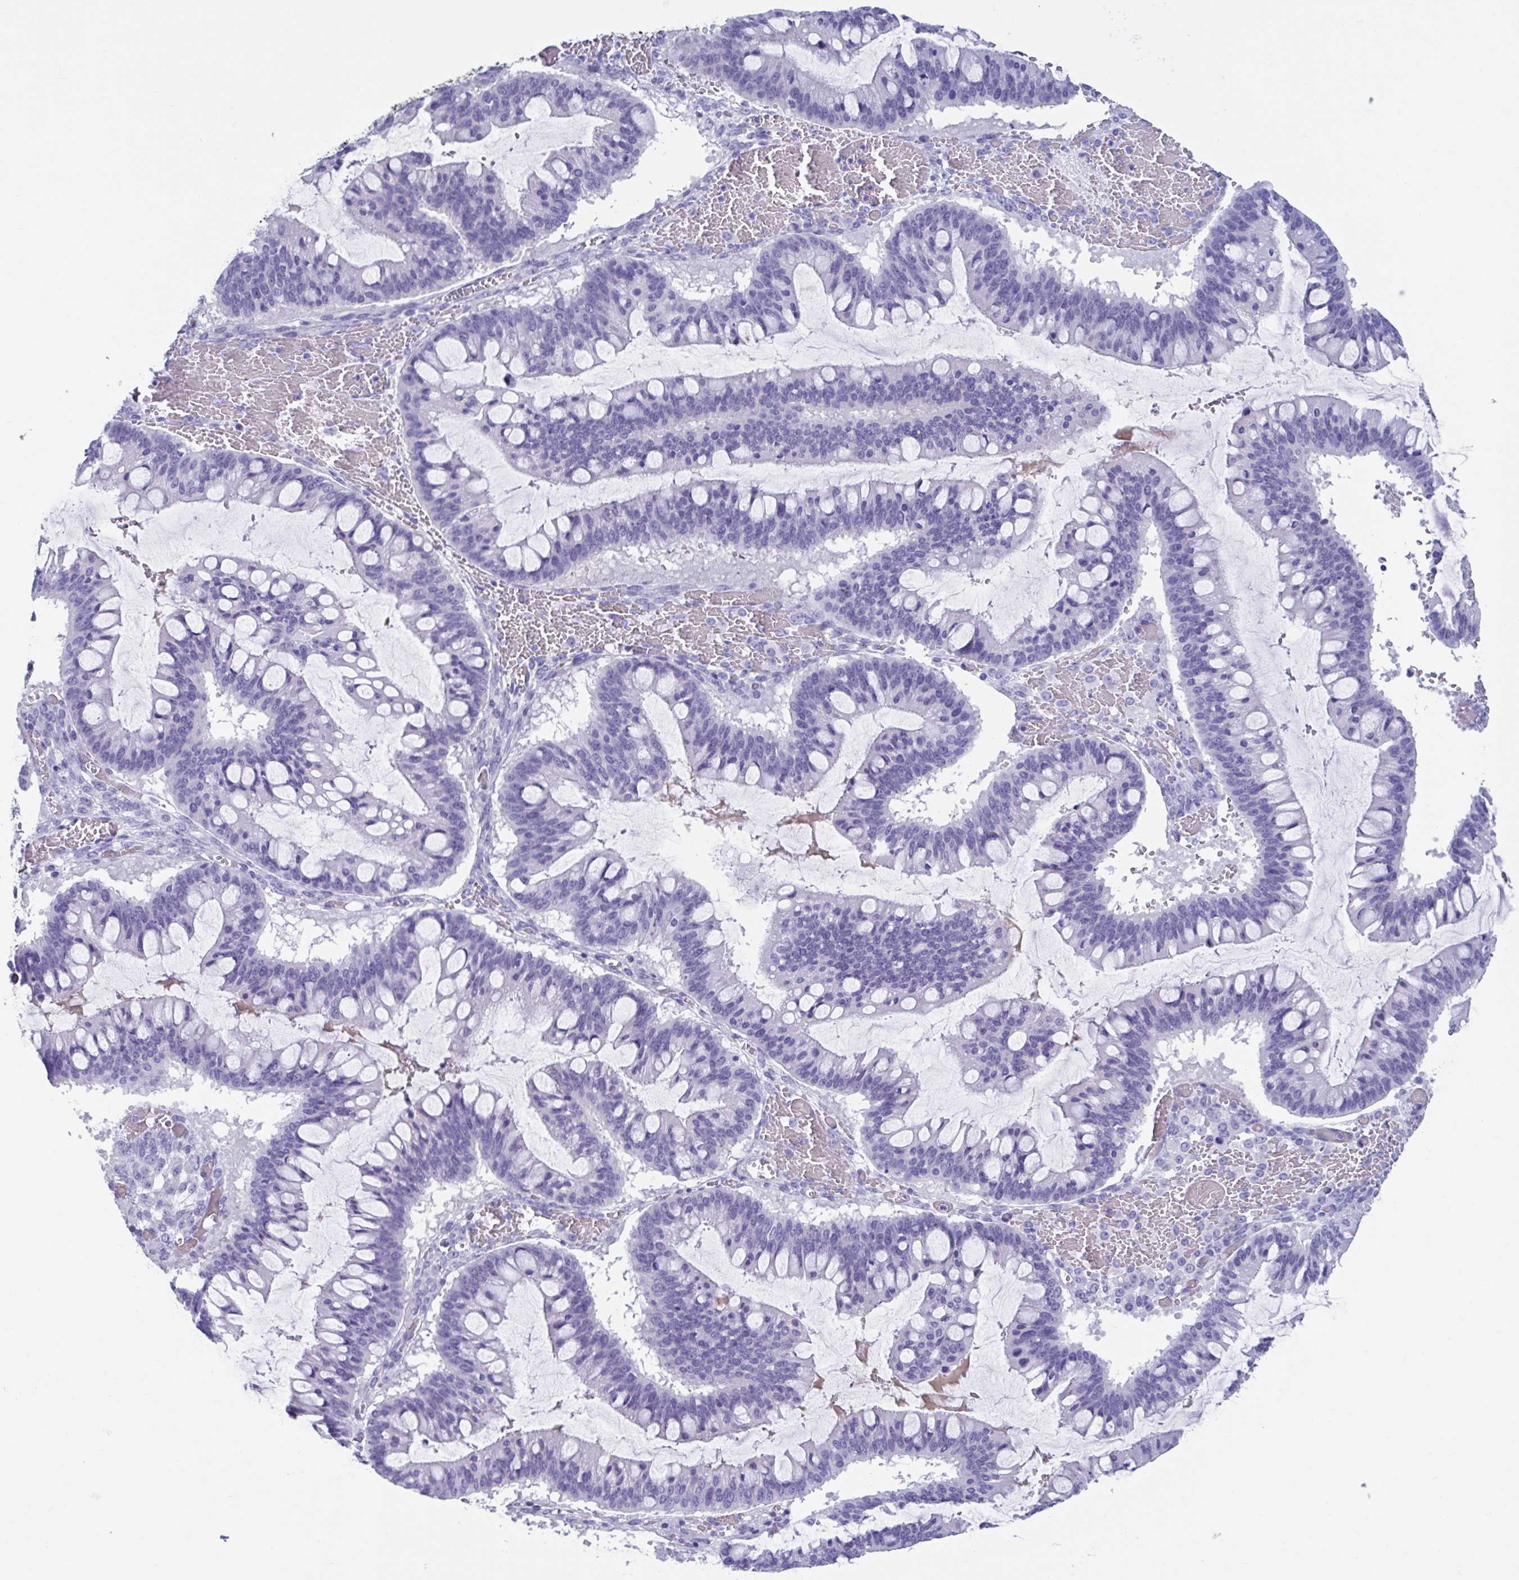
{"staining": {"intensity": "negative", "quantity": "none", "location": "none"}, "tissue": "ovarian cancer", "cell_type": "Tumor cells", "image_type": "cancer", "snomed": [{"axis": "morphology", "description": "Cystadenocarcinoma, mucinous, NOS"}, {"axis": "topography", "description": "Ovary"}], "caption": "Immunohistochemical staining of ovarian mucinous cystadenocarcinoma shows no significant positivity in tumor cells.", "gene": "USP35", "patient": {"sex": "female", "age": 73}}